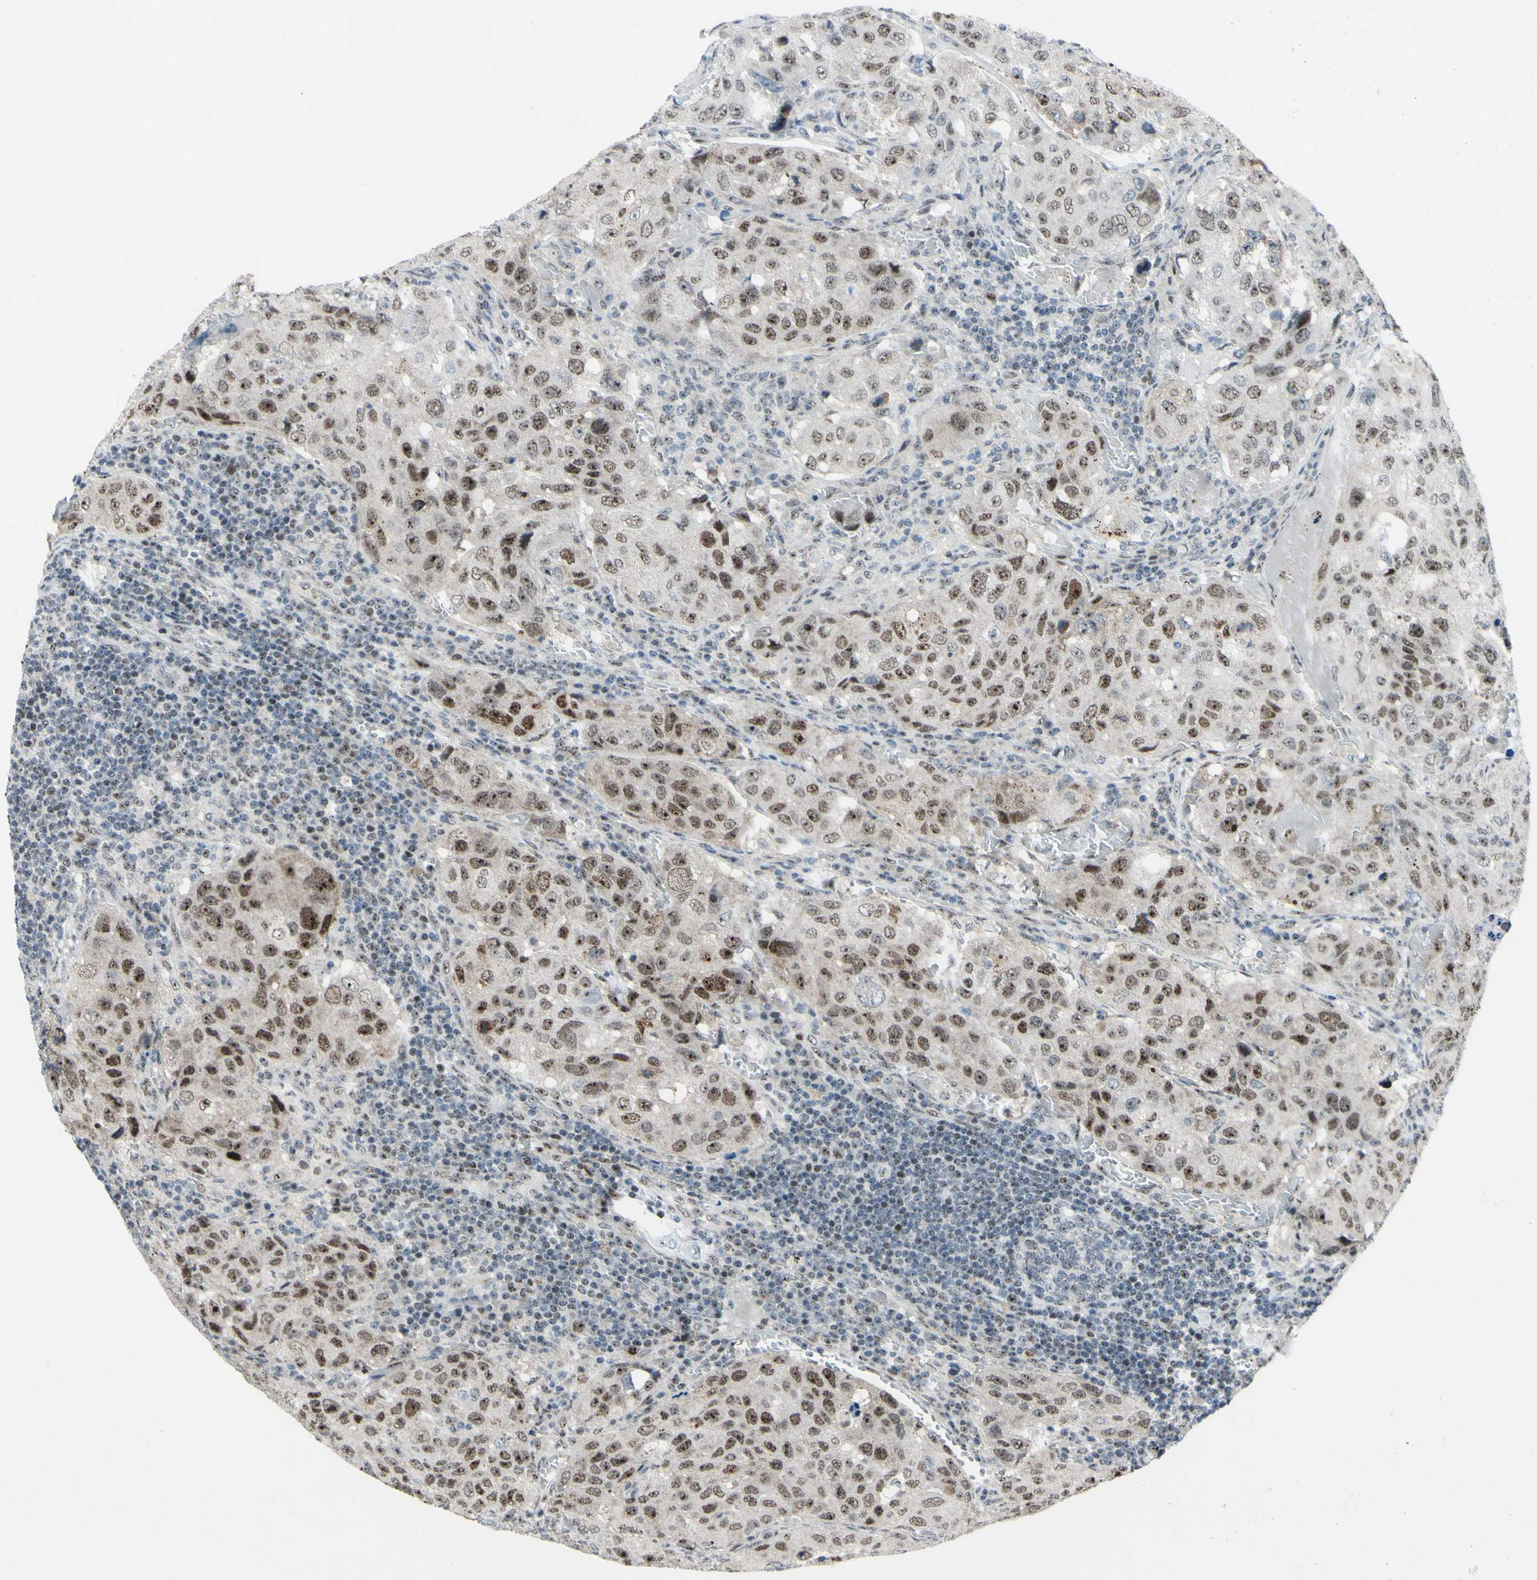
{"staining": {"intensity": "moderate", "quantity": ">75%", "location": "nuclear"}, "tissue": "urothelial cancer", "cell_type": "Tumor cells", "image_type": "cancer", "snomed": [{"axis": "morphology", "description": "Urothelial carcinoma, High grade"}, {"axis": "topography", "description": "Lymph node"}, {"axis": "topography", "description": "Urinary bladder"}], "caption": "Tumor cells display medium levels of moderate nuclear positivity in approximately >75% of cells in urothelial cancer. Nuclei are stained in blue.", "gene": "POLR1A", "patient": {"sex": "male", "age": 51}}